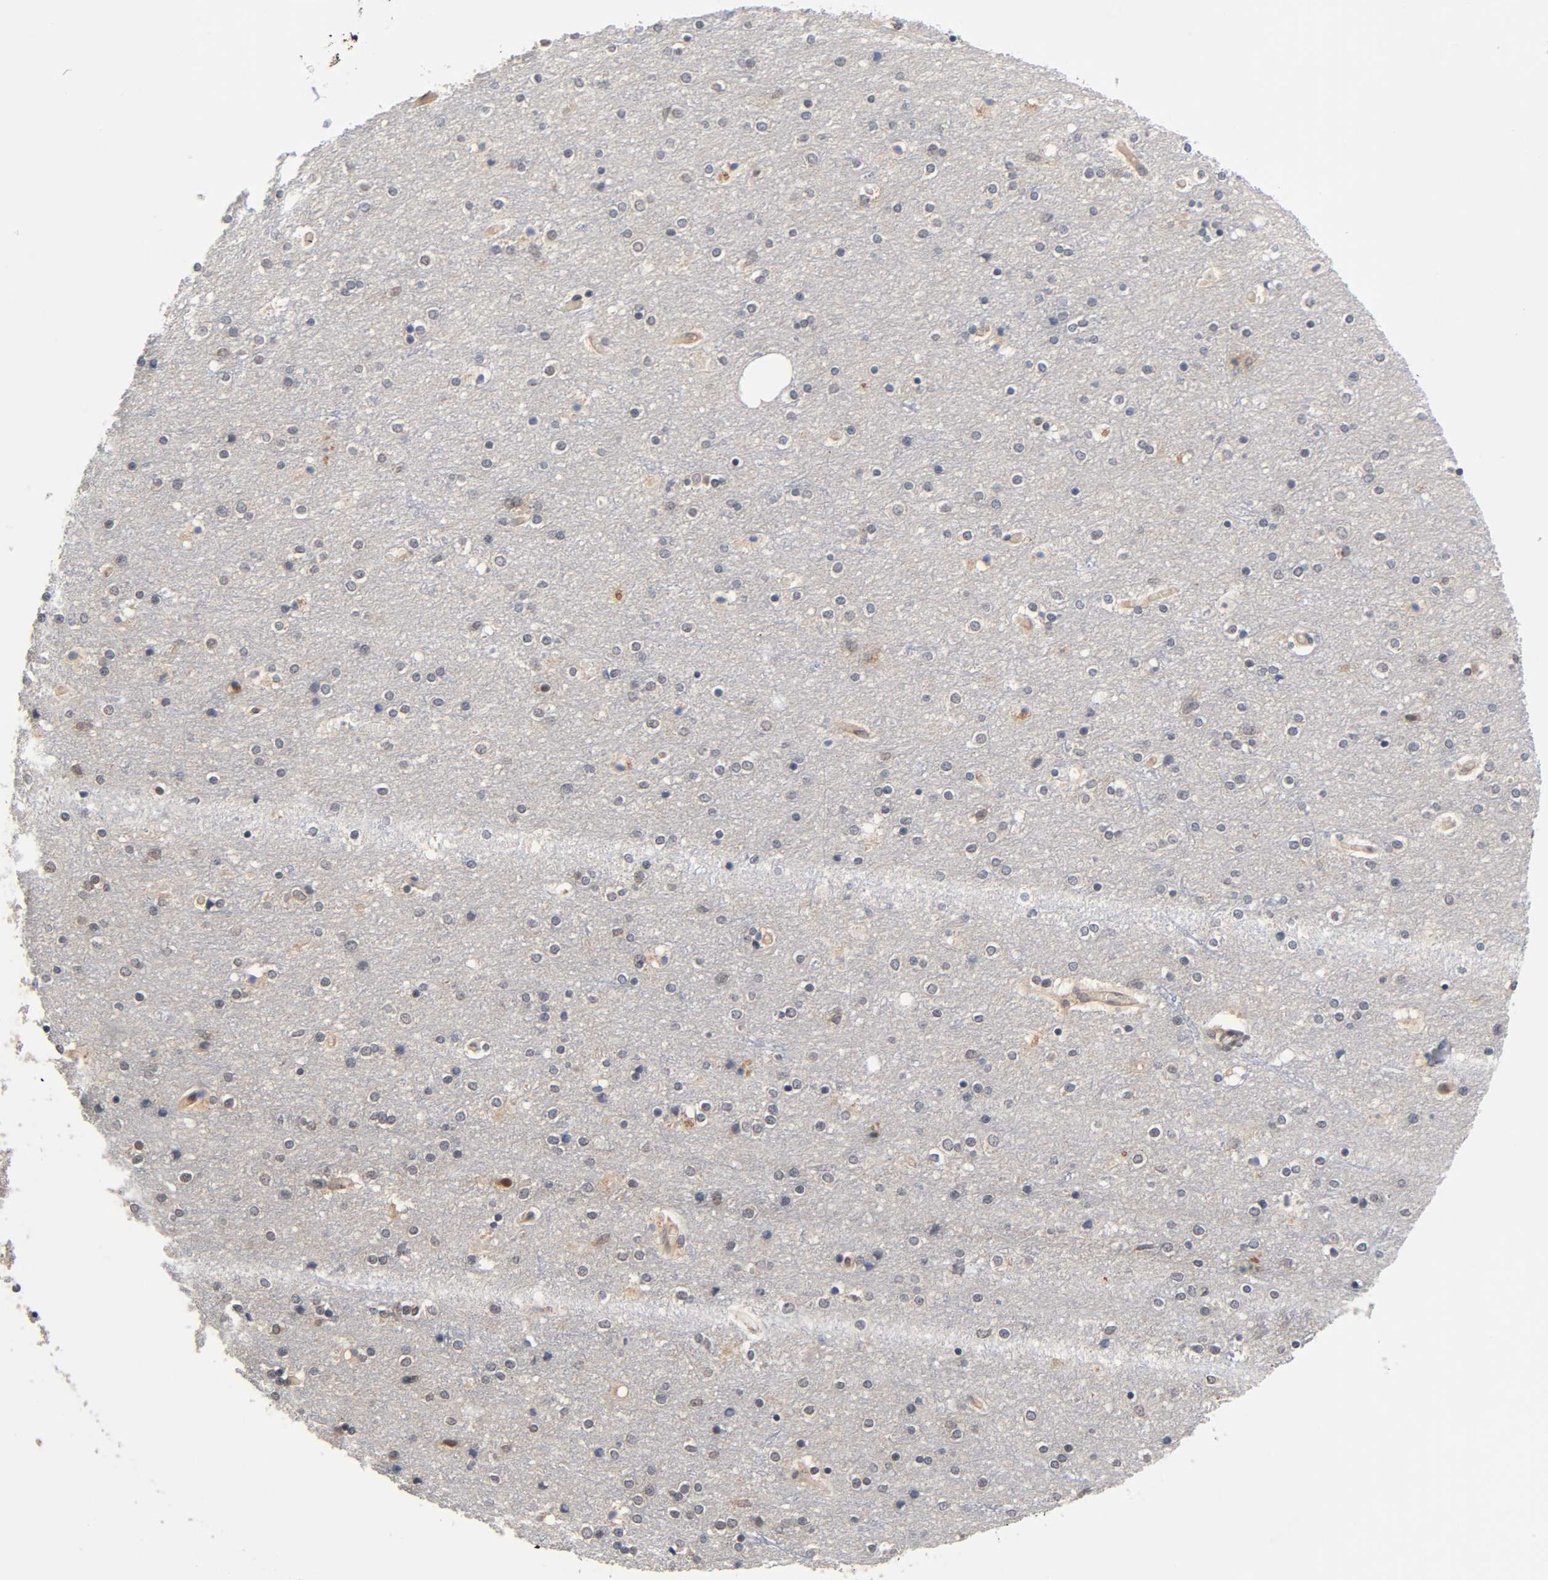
{"staining": {"intensity": "negative", "quantity": "none", "location": "none"}, "tissue": "cerebral cortex", "cell_type": "Endothelial cells", "image_type": "normal", "snomed": [{"axis": "morphology", "description": "Normal tissue, NOS"}, {"axis": "topography", "description": "Cerebral cortex"}], "caption": "Immunohistochemical staining of normal cerebral cortex reveals no significant staining in endothelial cells.", "gene": "PRKAB1", "patient": {"sex": "female", "age": 54}}